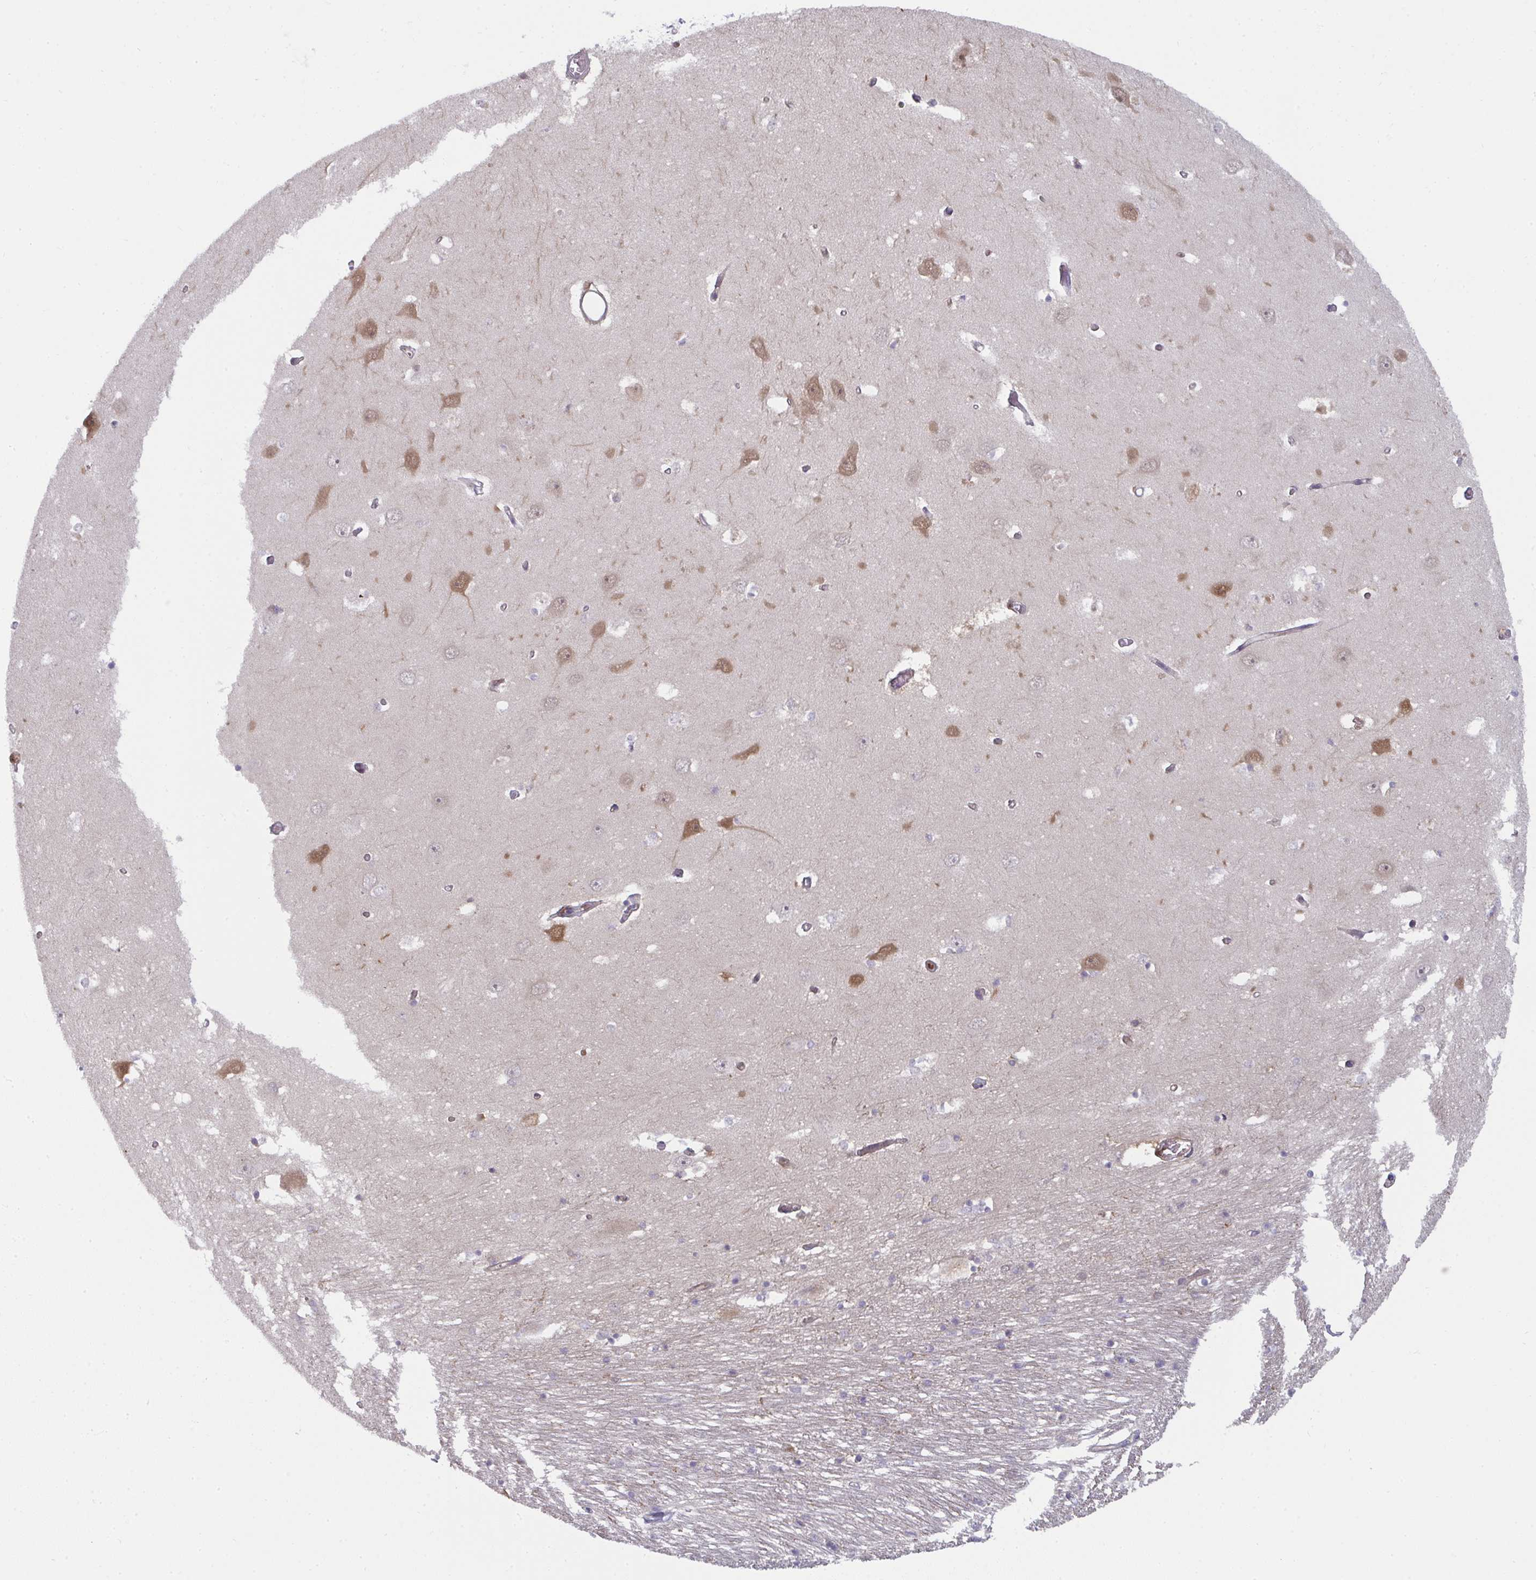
{"staining": {"intensity": "weak", "quantity": "<25%", "location": "cytoplasmic/membranous"}, "tissue": "caudate", "cell_type": "Glial cells", "image_type": "normal", "snomed": [{"axis": "morphology", "description": "Normal tissue, NOS"}, {"axis": "topography", "description": "Lateral ventricle wall"}, {"axis": "topography", "description": "Hippocampus"}], "caption": "The immunohistochemistry (IHC) image has no significant positivity in glial cells of caudate. (DAB (3,3'-diaminobenzidine) immunohistochemistry, high magnification).", "gene": "SHB", "patient": {"sex": "female", "age": 63}}